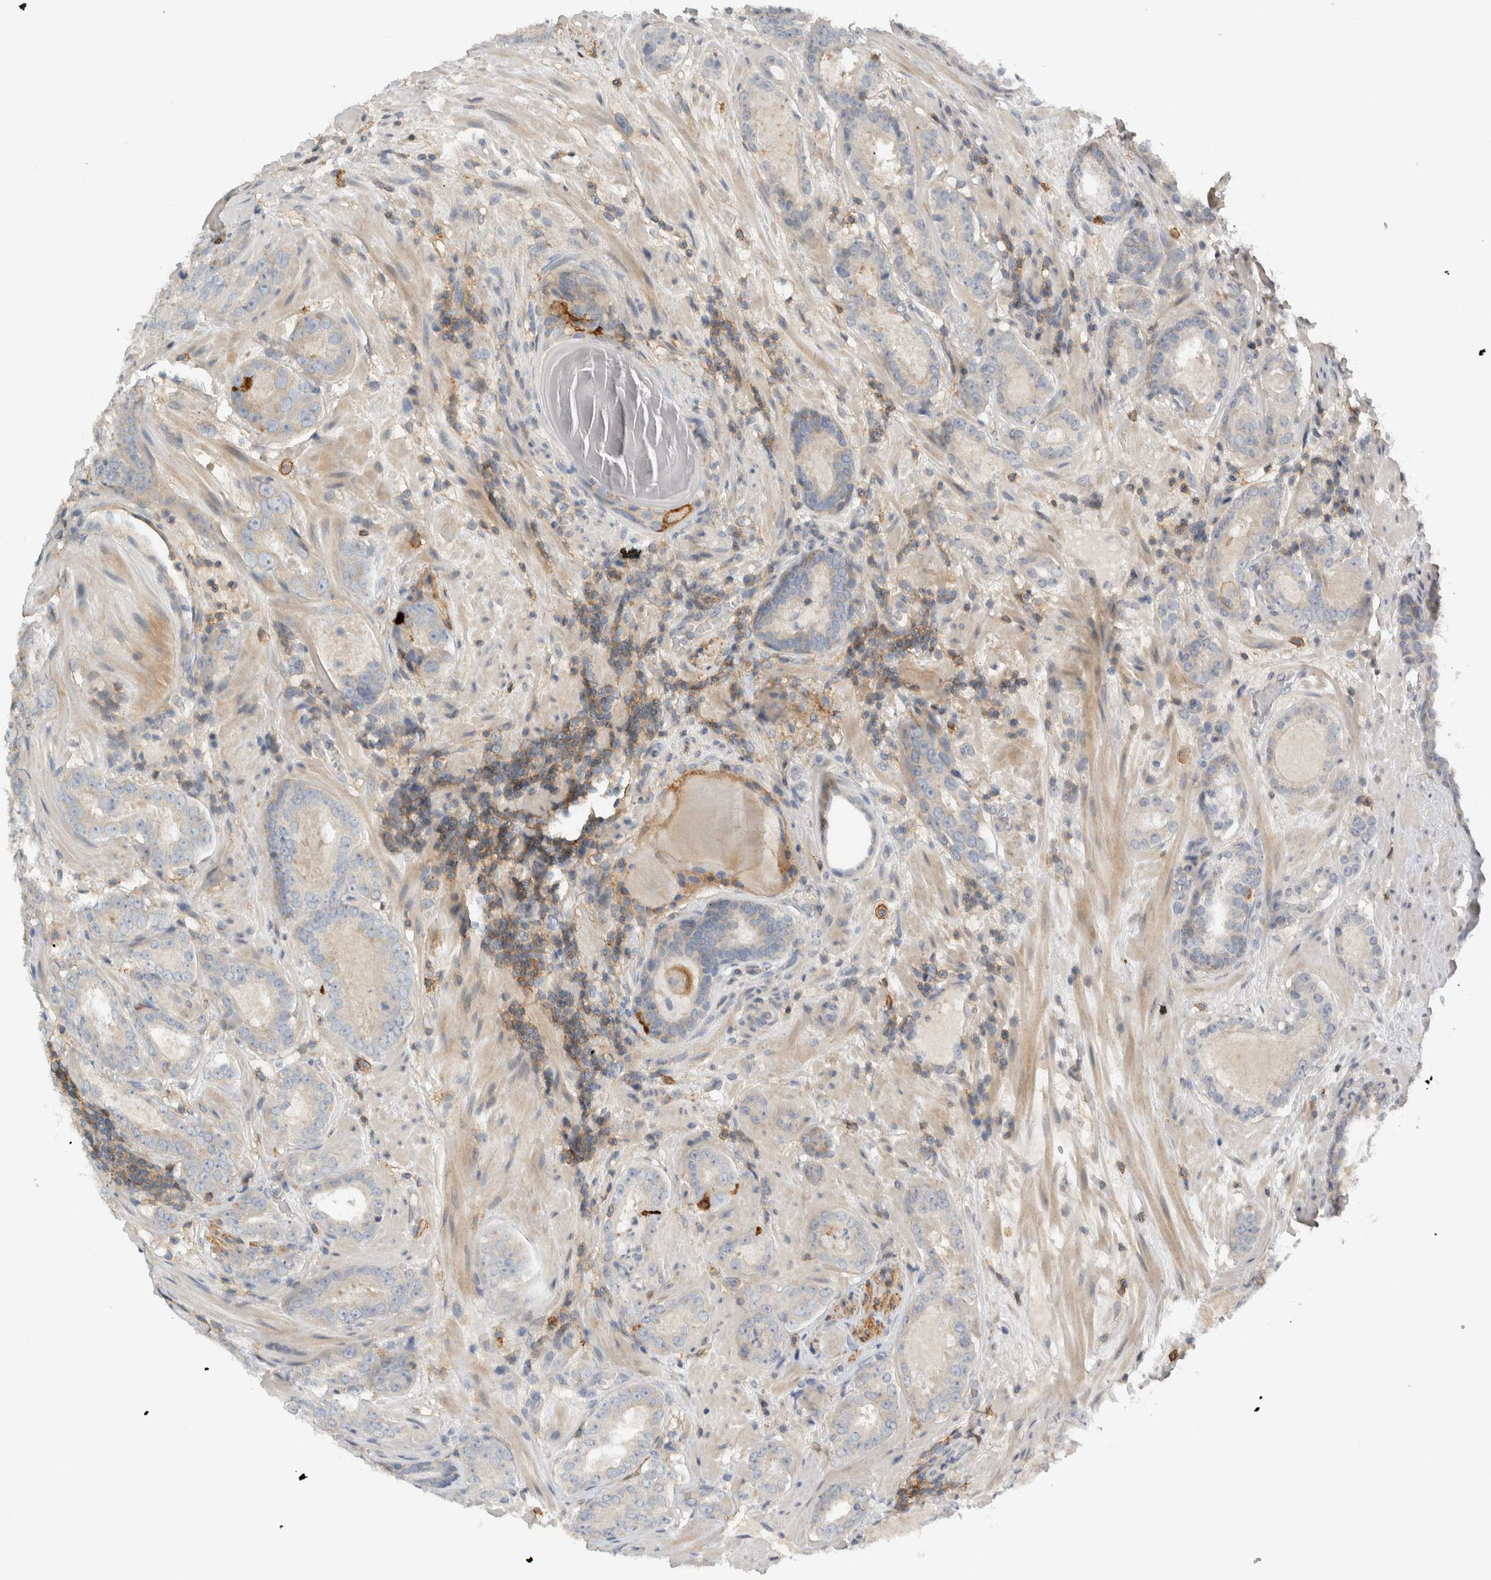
{"staining": {"intensity": "negative", "quantity": "none", "location": "none"}, "tissue": "prostate cancer", "cell_type": "Tumor cells", "image_type": "cancer", "snomed": [{"axis": "morphology", "description": "Adenocarcinoma, Low grade"}, {"axis": "topography", "description": "Prostate"}], "caption": "This is an immunohistochemistry photomicrograph of human prostate low-grade adenocarcinoma. There is no staining in tumor cells.", "gene": "ERCC6L2", "patient": {"sex": "male", "age": 69}}